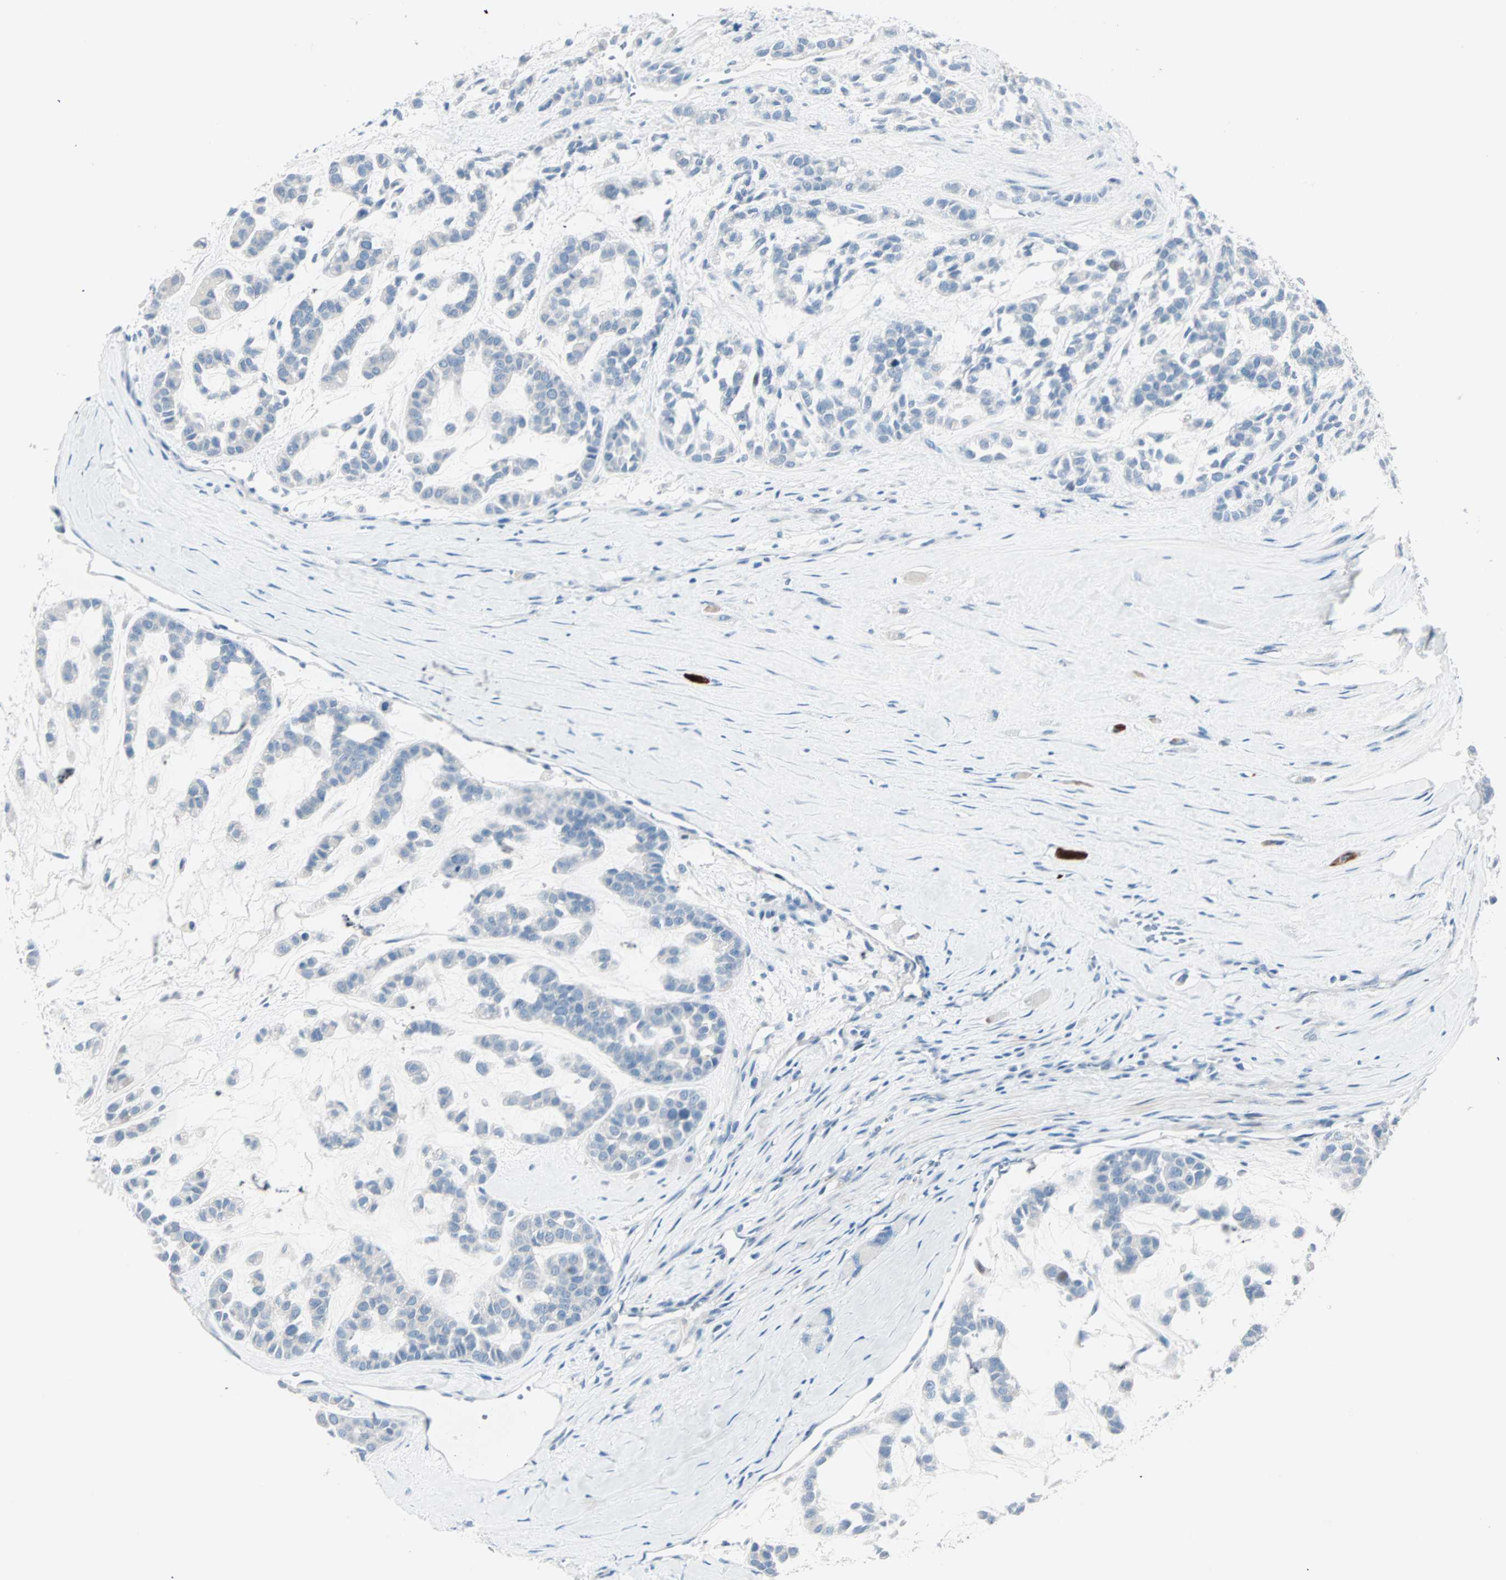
{"staining": {"intensity": "negative", "quantity": "none", "location": "none"}, "tissue": "head and neck cancer", "cell_type": "Tumor cells", "image_type": "cancer", "snomed": [{"axis": "morphology", "description": "Adenocarcinoma, NOS"}, {"axis": "morphology", "description": "Adenoma, NOS"}, {"axis": "topography", "description": "Head-Neck"}], "caption": "This is an immunohistochemistry histopathology image of human head and neck cancer (adenoma). There is no positivity in tumor cells.", "gene": "NEFH", "patient": {"sex": "female", "age": 55}}